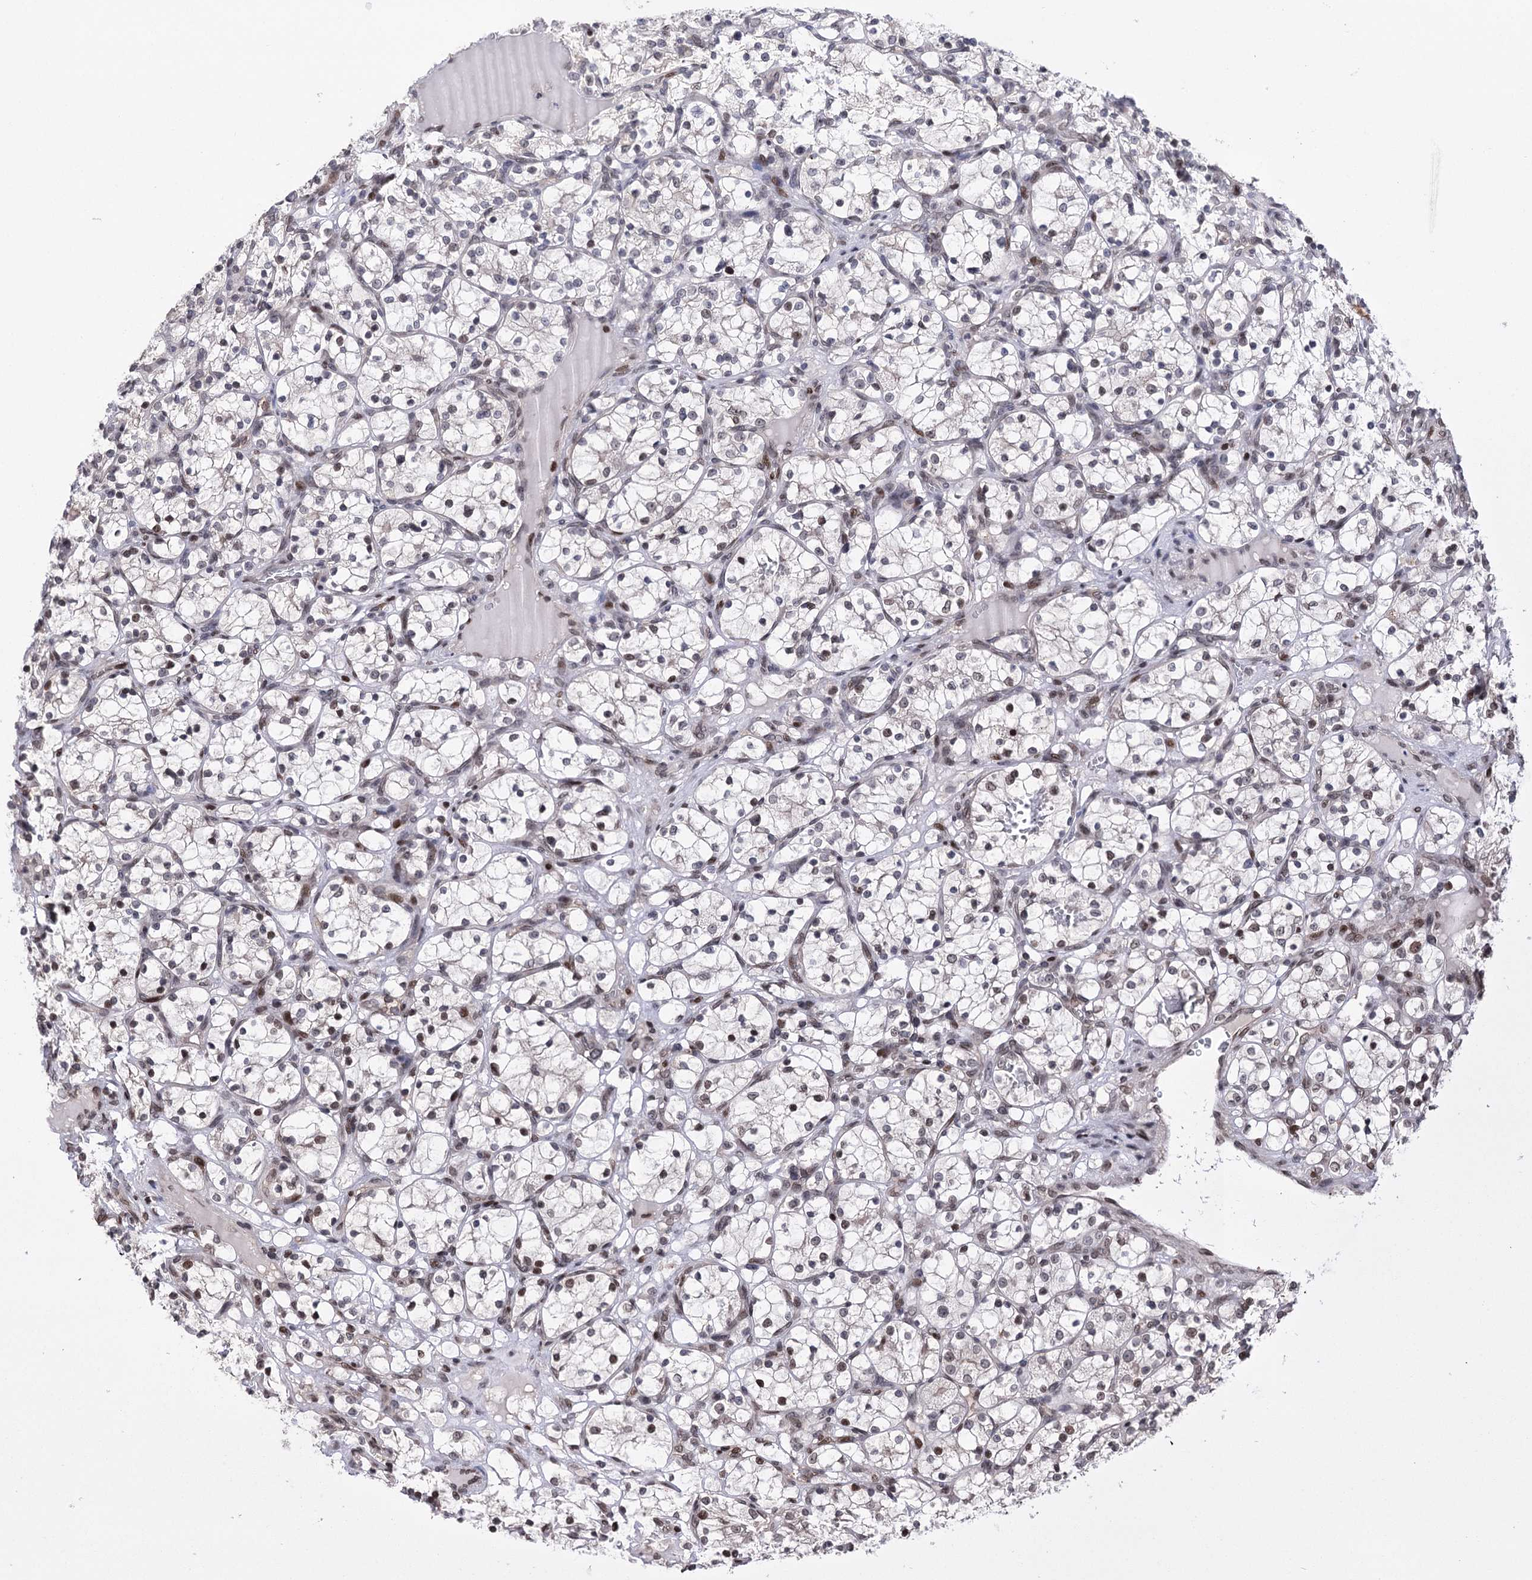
{"staining": {"intensity": "weak", "quantity": "<25%", "location": "nuclear"}, "tissue": "renal cancer", "cell_type": "Tumor cells", "image_type": "cancer", "snomed": [{"axis": "morphology", "description": "Adenocarcinoma, NOS"}, {"axis": "topography", "description": "Kidney"}], "caption": "Immunohistochemistry (IHC) micrograph of neoplastic tissue: human renal adenocarcinoma stained with DAB (3,3'-diaminobenzidine) reveals no significant protein expression in tumor cells.", "gene": "CCDC77", "patient": {"sex": "female", "age": 69}}